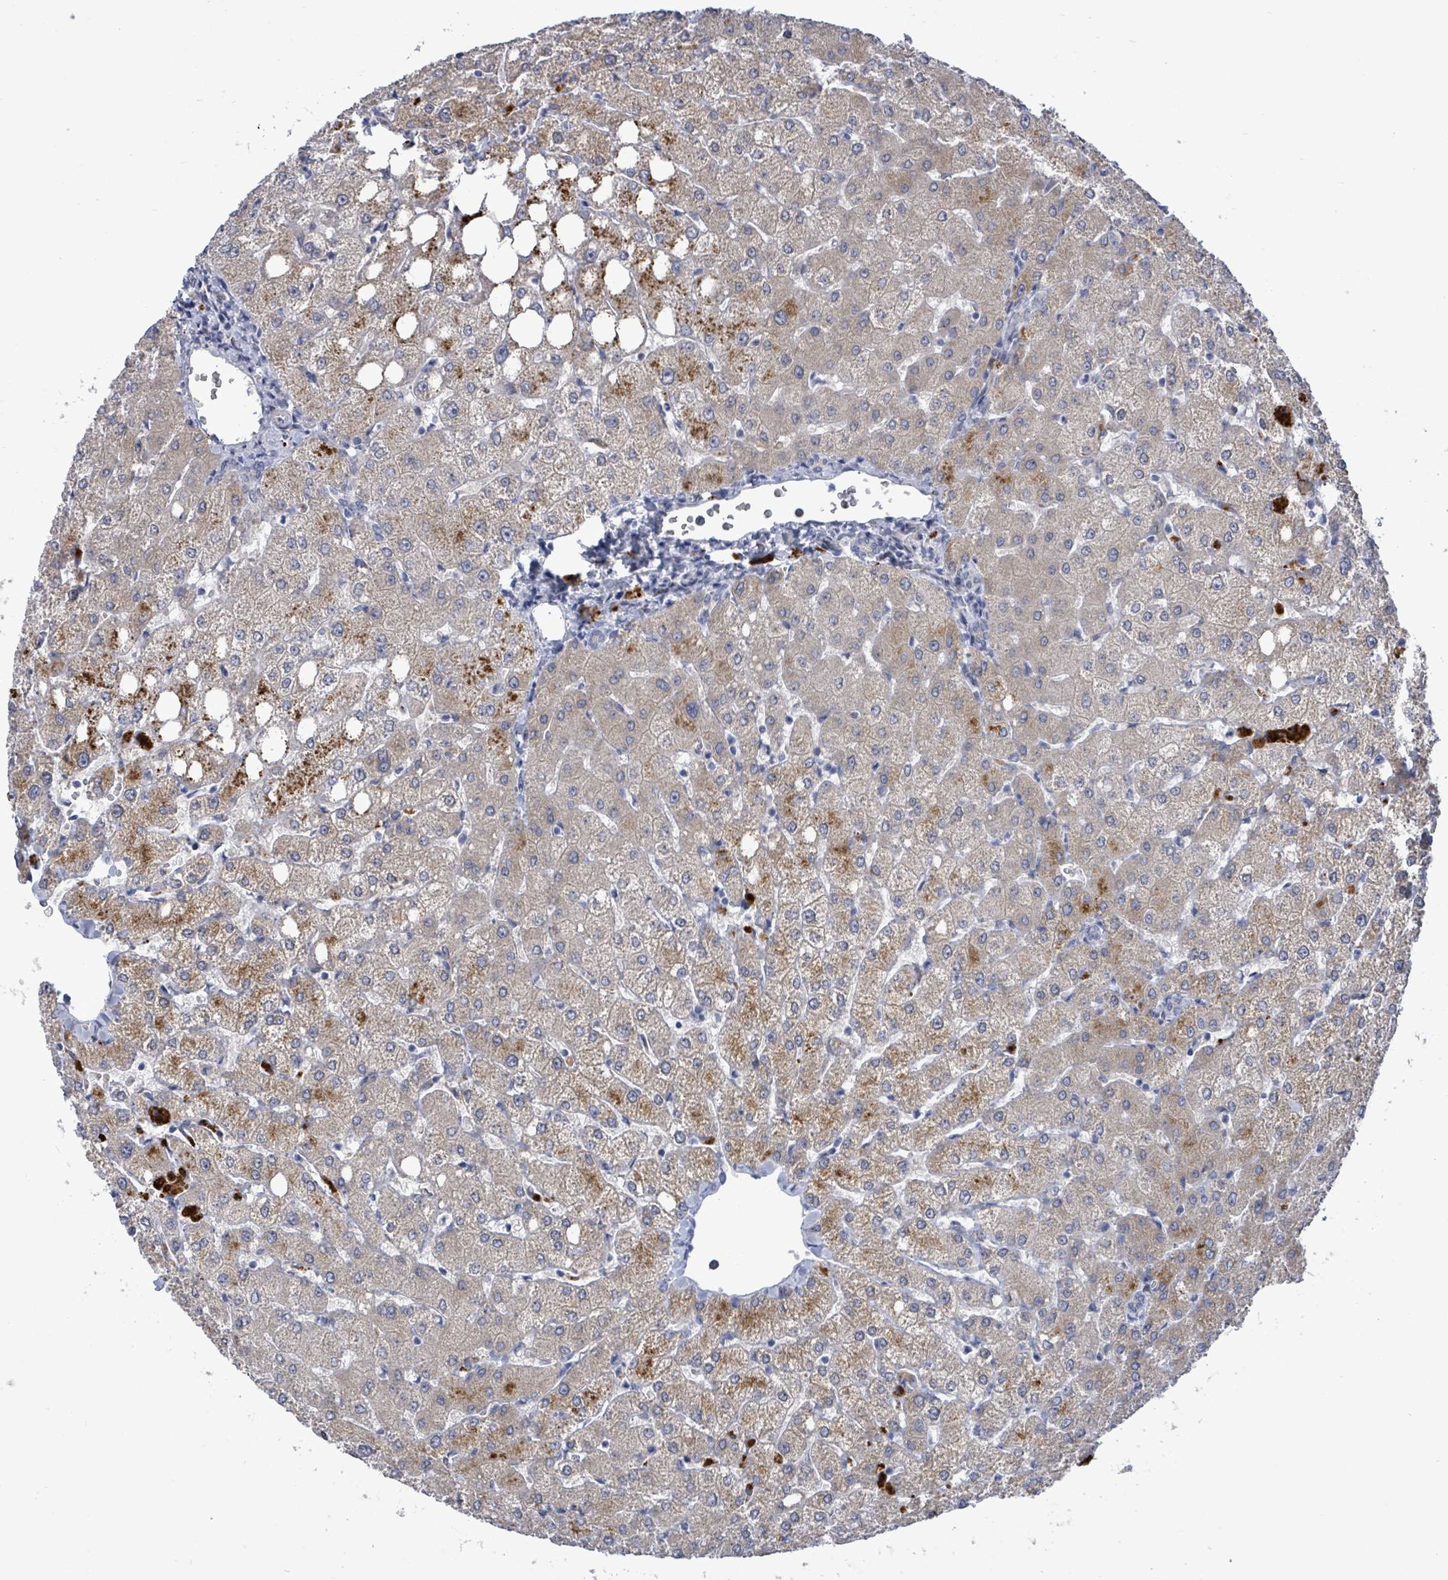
{"staining": {"intensity": "negative", "quantity": "none", "location": "none"}, "tissue": "liver", "cell_type": "Cholangiocytes", "image_type": "normal", "snomed": [{"axis": "morphology", "description": "Normal tissue, NOS"}, {"axis": "topography", "description": "Liver"}], "caption": "Normal liver was stained to show a protein in brown. There is no significant positivity in cholangiocytes. (DAB immunohistochemistry (IHC) with hematoxylin counter stain).", "gene": "CT45A10", "patient": {"sex": "female", "age": 54}}